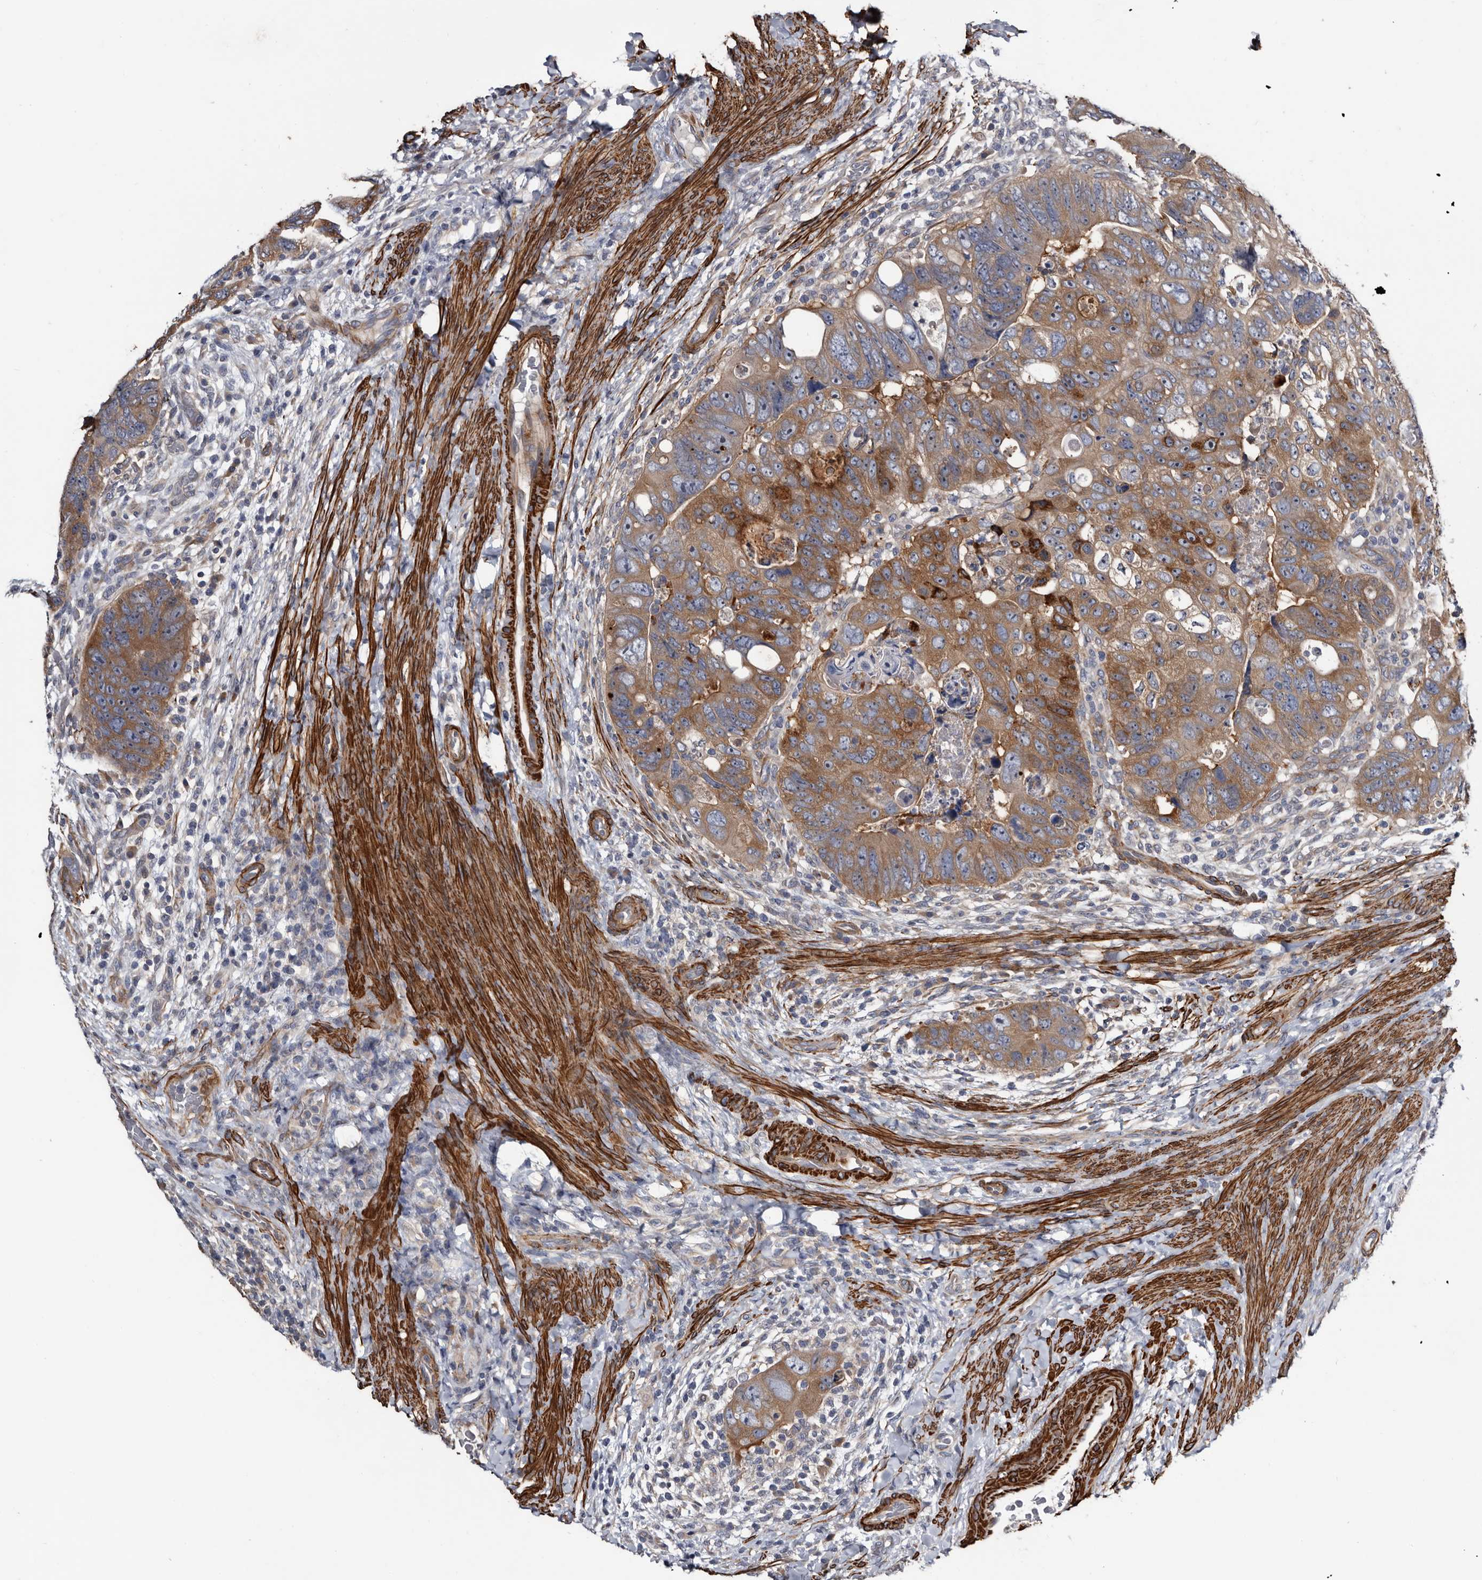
{"staining": {"intensity": "moderate", "quantity": ">75%", "location": "cytoplasmic/membranous"}, "tissue": "colorectal cancer", "cell_type": "Tumor cells", "image_type": "cancer", "snomed": [{"axis": "morphology", "description": "Adenocarcinoma, NOS"}, {"axis": "topography", "description": "Rectum"}], "caption": "DAB (3,3'-diaminobenzidine) immunohistochemical staining of colorectal cancer (adenocarcinoma) exhibits moderate cytoplasmic/membranous protein positivity in about >75% of tumor cells.", "gene": "IARS1", "patient": {"sex": "male", "age": 59}}